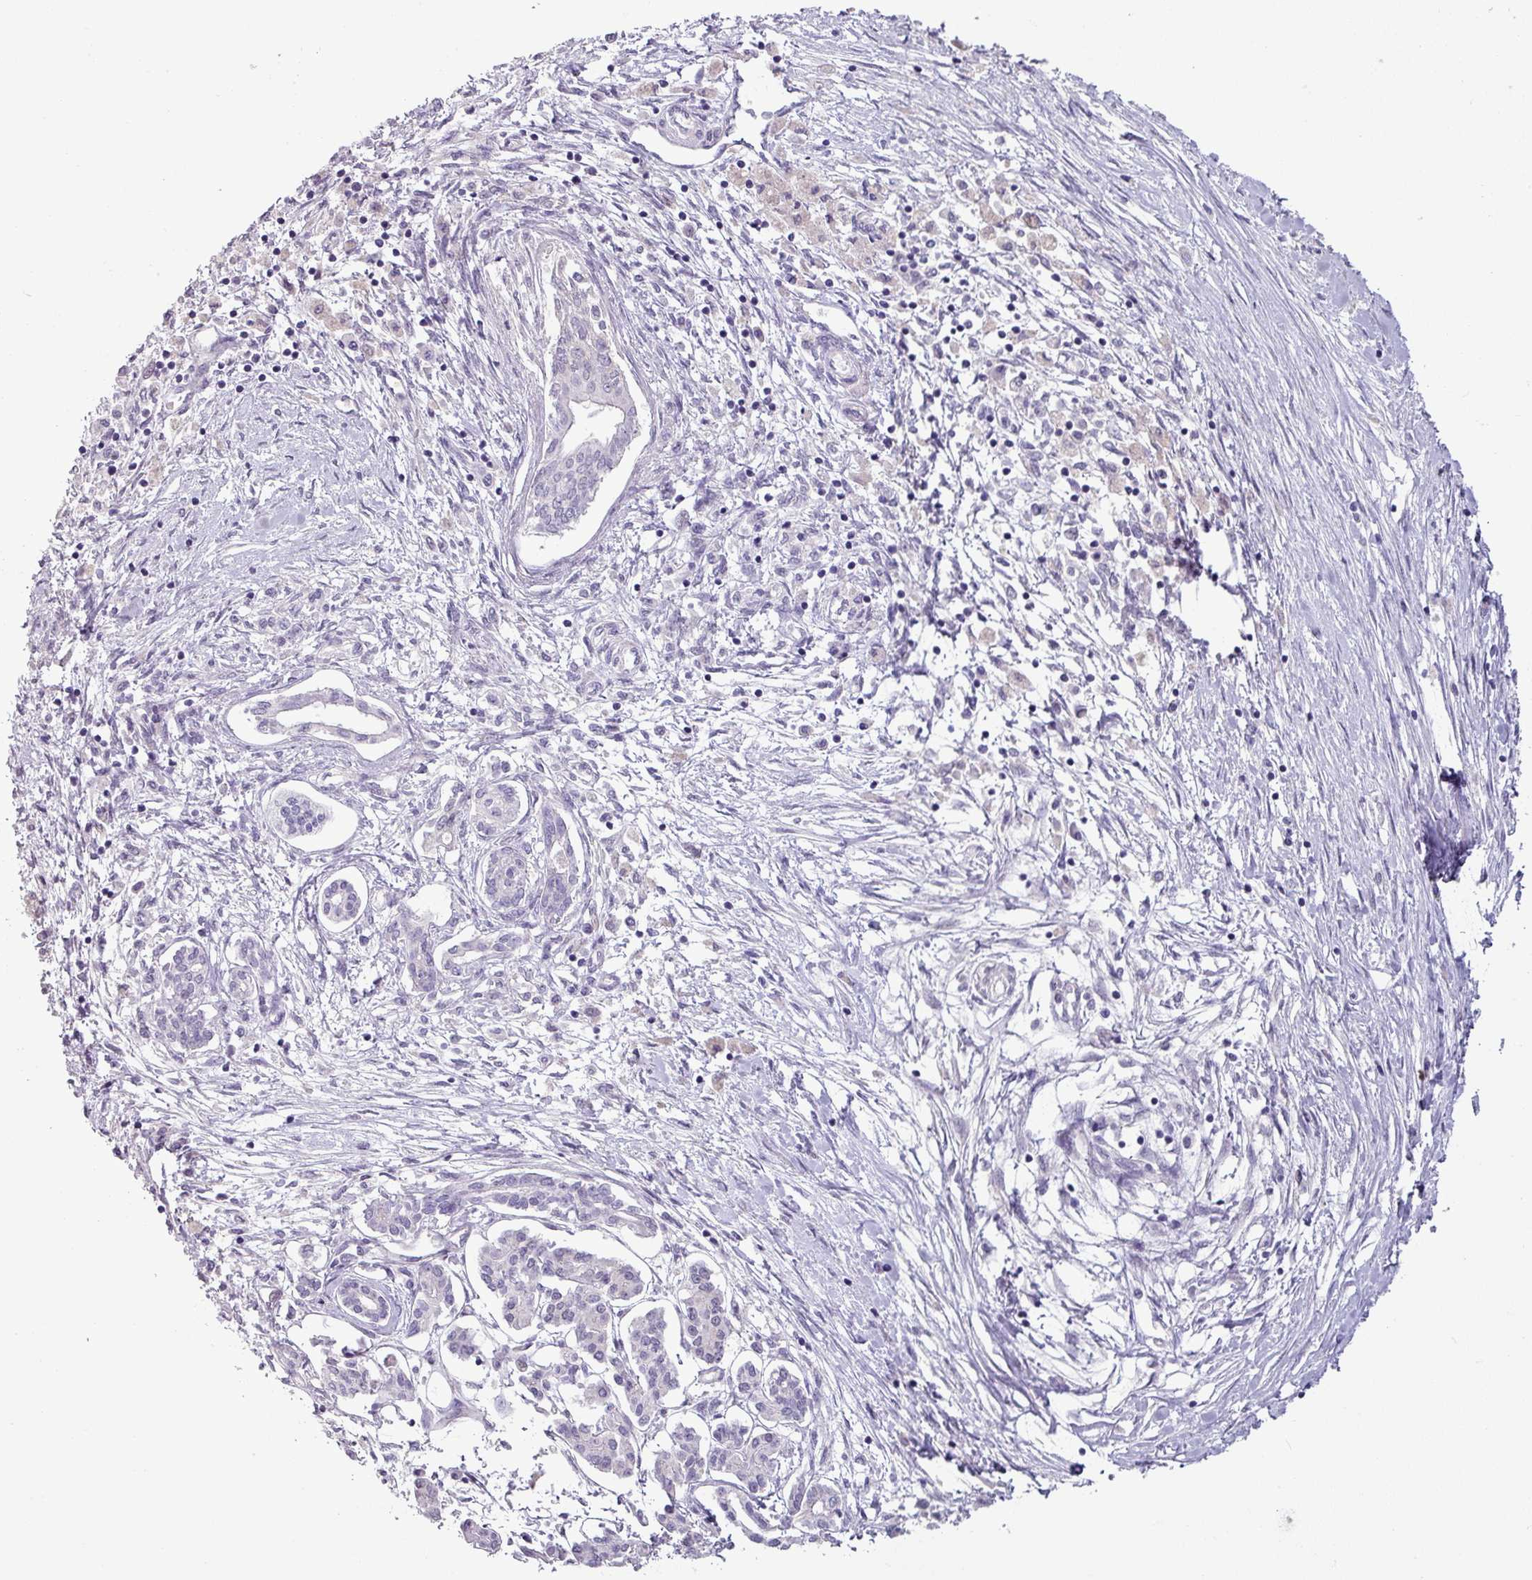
{"staining": {"intensity": "negative", "quantity": "none", "location": "none"}, "tissue": "pancreatic cancer", "cell_type": "Tumor cells", "image_type": "cancer", "snomed": [{"axis": "morphology", "description": "Adenocarcinoma, NOS"}, {"axis": "topography", "description": "Pancreas"}], "caption": "IHC of pancreatic cancer reveals no expression in tumor cells.", "gene": "TTLL12", "patient": {"sex": "female", "age": 50}}